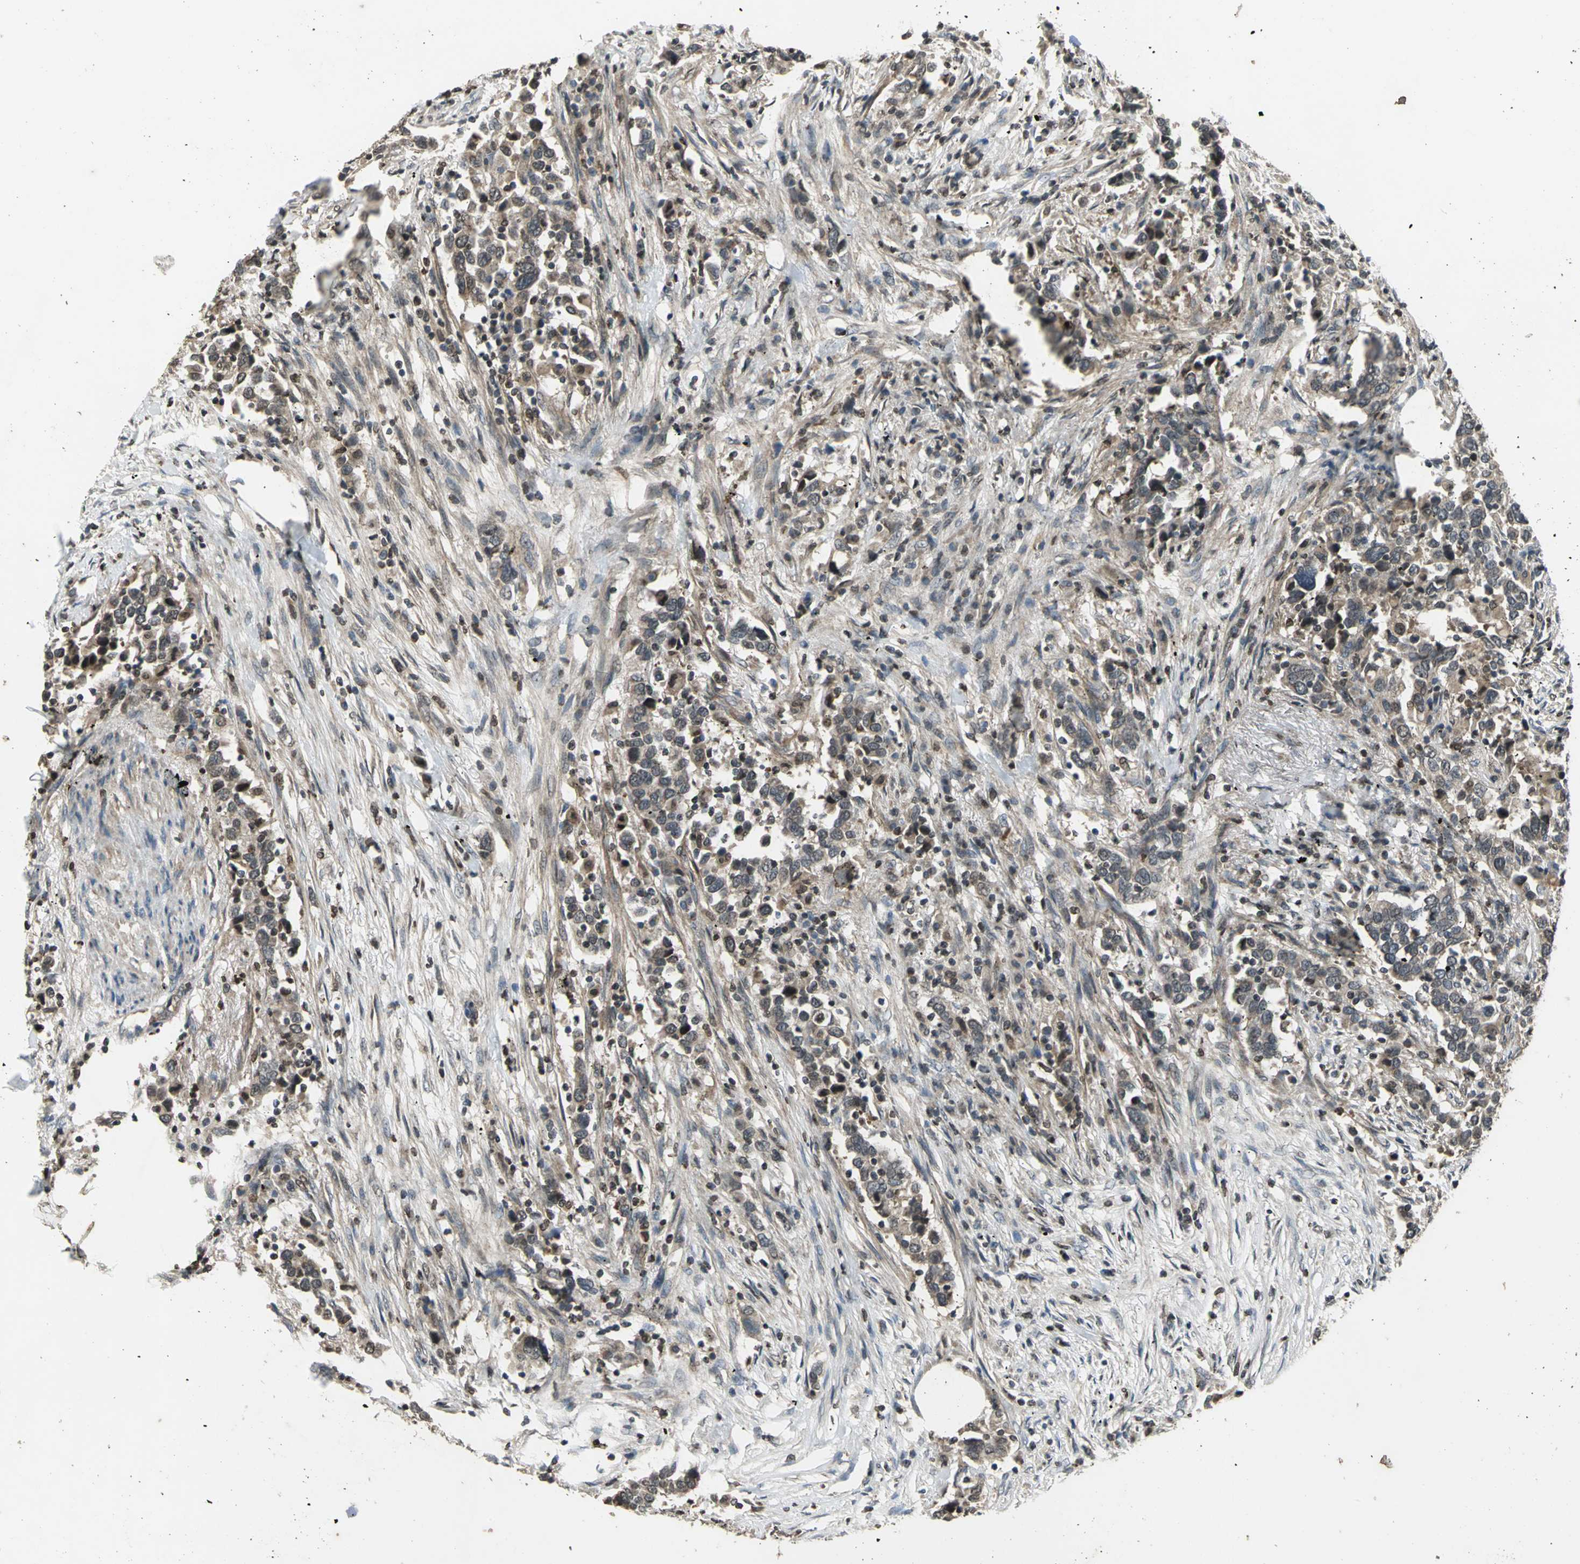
{"staining": {"intensity": "moderate", "quantity": ">75%", "location": "cytoplasmic/membranous"}, "tissue": "urothelial cancer", "cell_type": "Tumor cells", "image_type": "cancer", "snomed": [{"axis": "morphology", "description": "Urothelial carcinoma, High grade"}, {"axis": "topography", "description": "Urinary bladder"}], "caption": "Tumor cells reveal medium levels of moderate cytoplasmic/membranous expression in approximately >75% of cells in human urothelial cancer.", "gene": "AHR", "patient": {"sex": "male", "age": 61}}